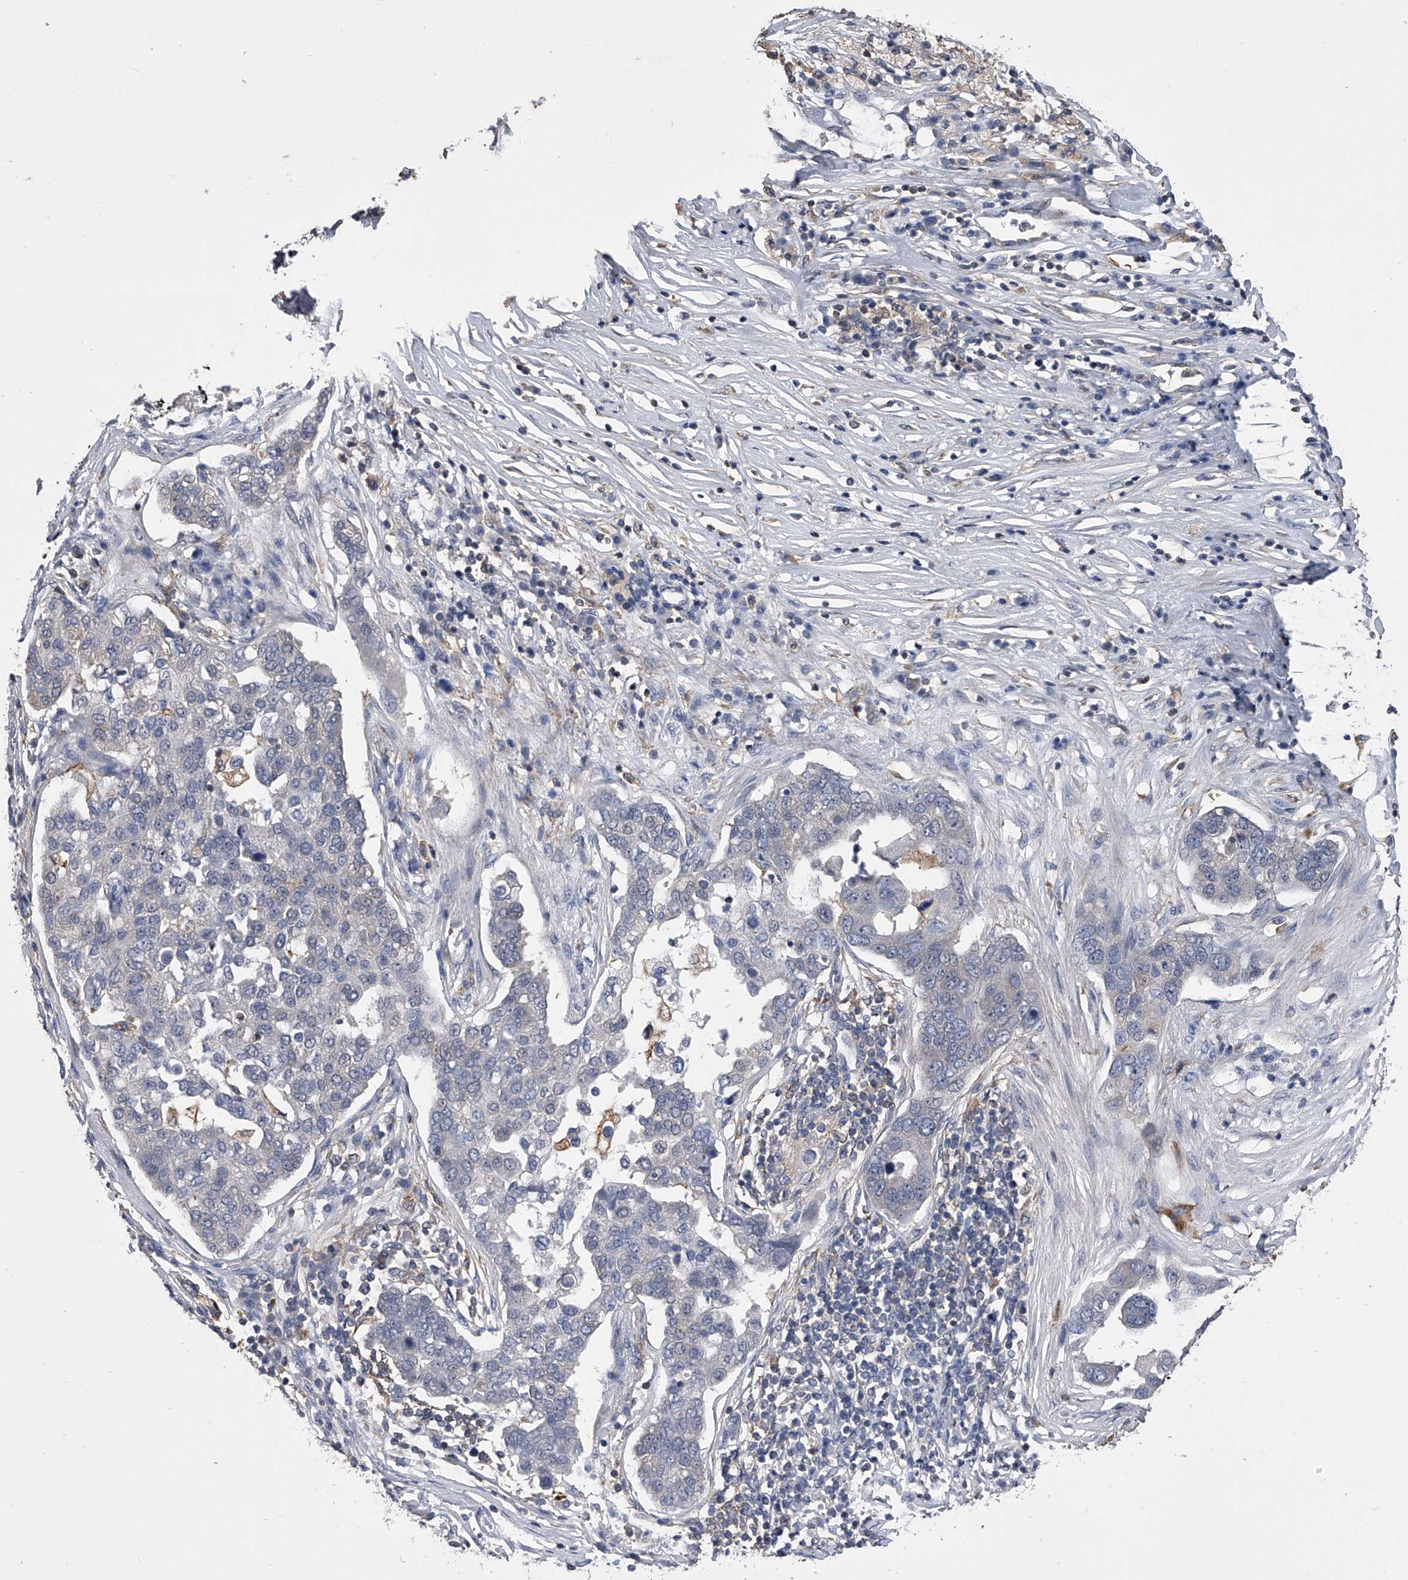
{"staining": {"intensity": "negative", "quantity": "none", "location": "none"}, "tissue": "pancreatic cancer", "cell_type": "Tumor cells", "image_type": "cancer", "snomed": [{"axis": "morphology", "description": "Adenocarcinoma, NOS"}, {"axis": "topography", "description": "Pancreas"}], "caption": "Tumor cells are negative for brown protein staining in adenocarcinoma (pancreatic).", "gene": "MAP4K3", "patient": {"sex": "female", "age": 61}}